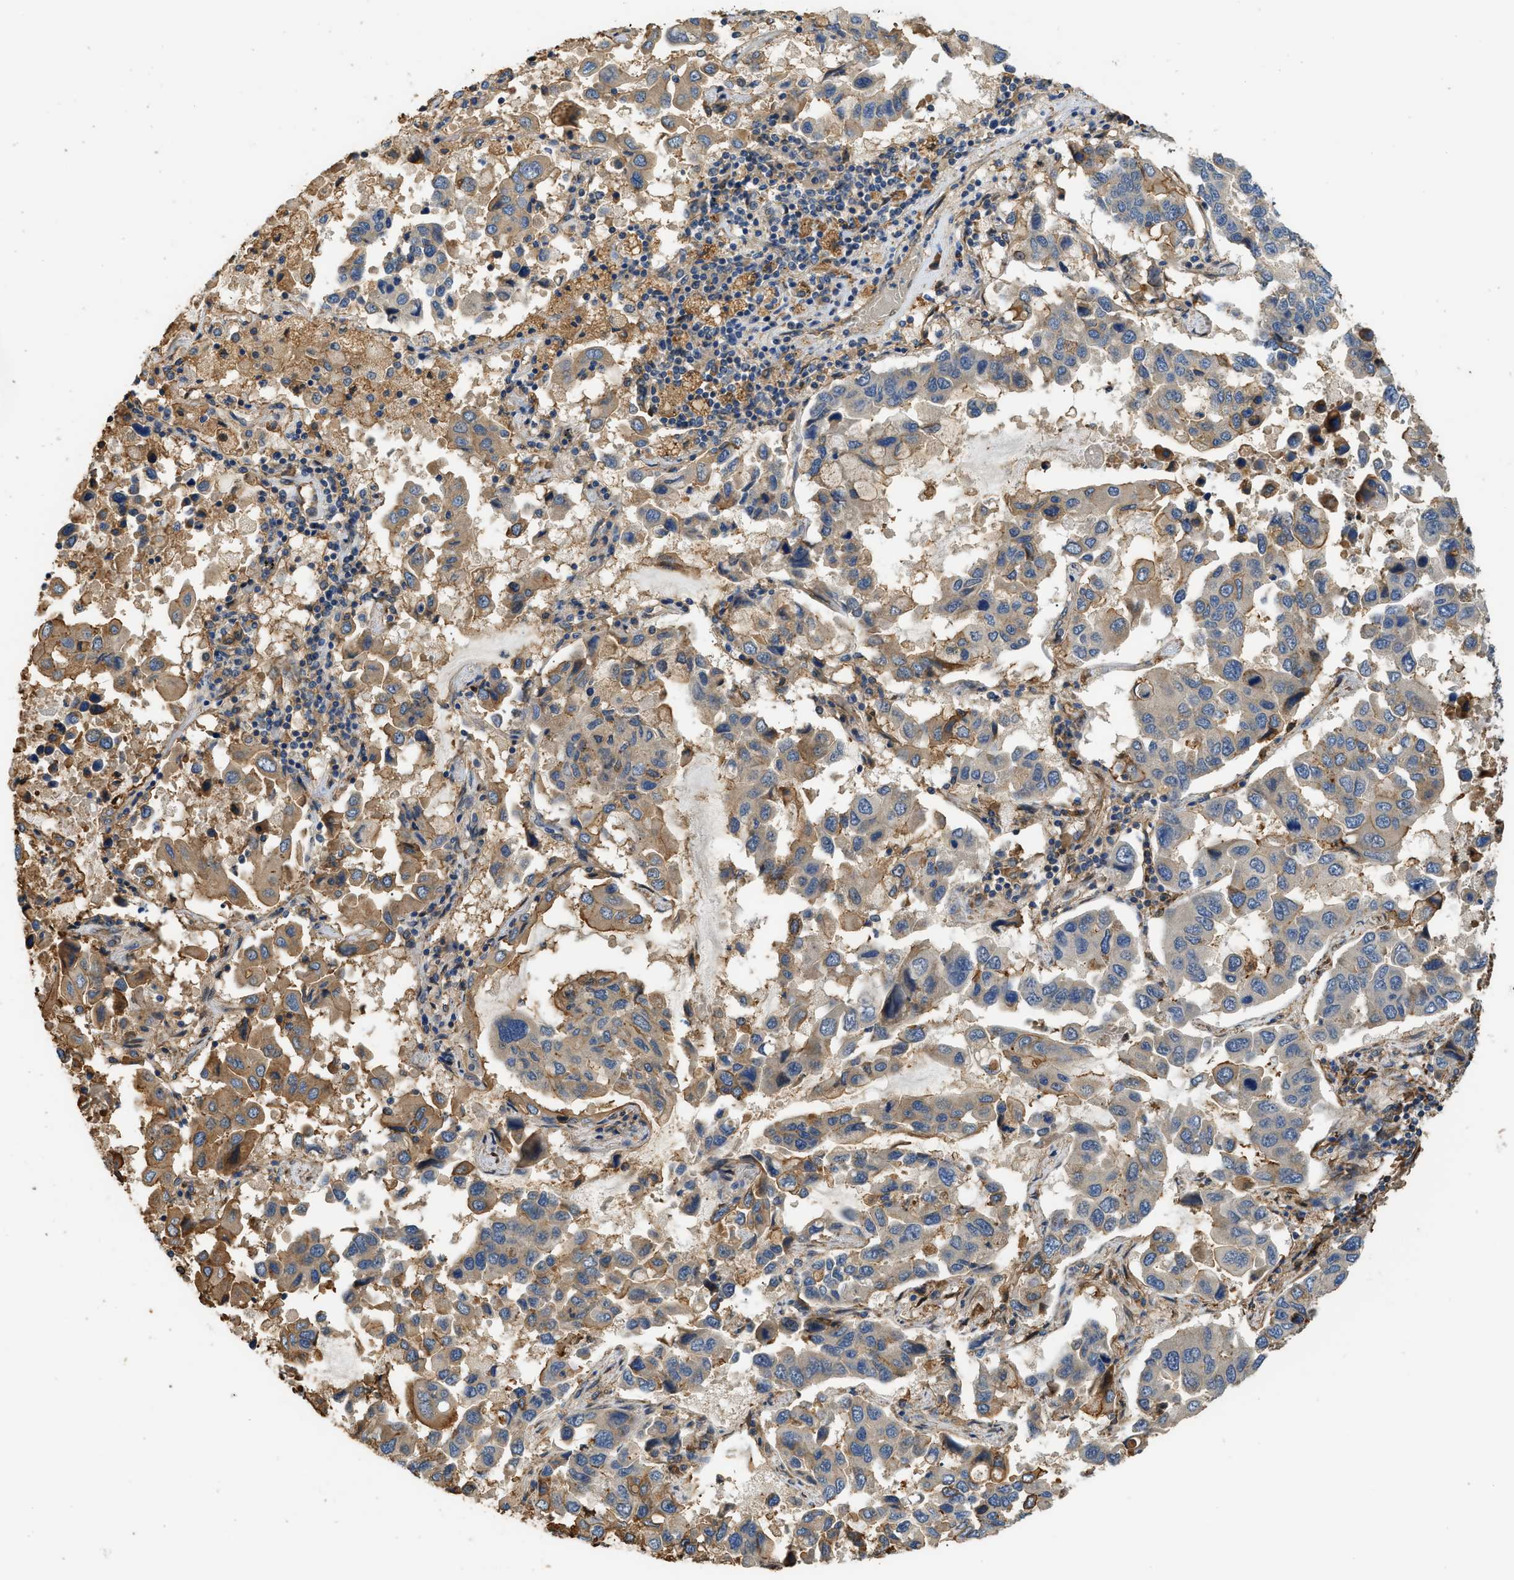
{"staining": {"intensity": "weak", "quantity": "25%-75%", "location": "cytoplasmic/membranous"}, "tissue": "lung cancer", "cell_type": "Tumor cells", "image_type": "cancer", "snomed": [{"axis": "morphology", "description": "Adenocarcinoma, NOS"}, {"axis": "topography", "description": "Lung"}], "caption": "A high-resolution image shows immunohistochemistry staining of lung cancer (adenocarcinoma), which reveals weak cytoplasmic/membranous expression in approximately 25%-75% of tumor cells. (Brightfield microscopy of DAB IHC at high magnification).", "gene": "DDHD2", "patient": {"sex": "male", "age": 64}}